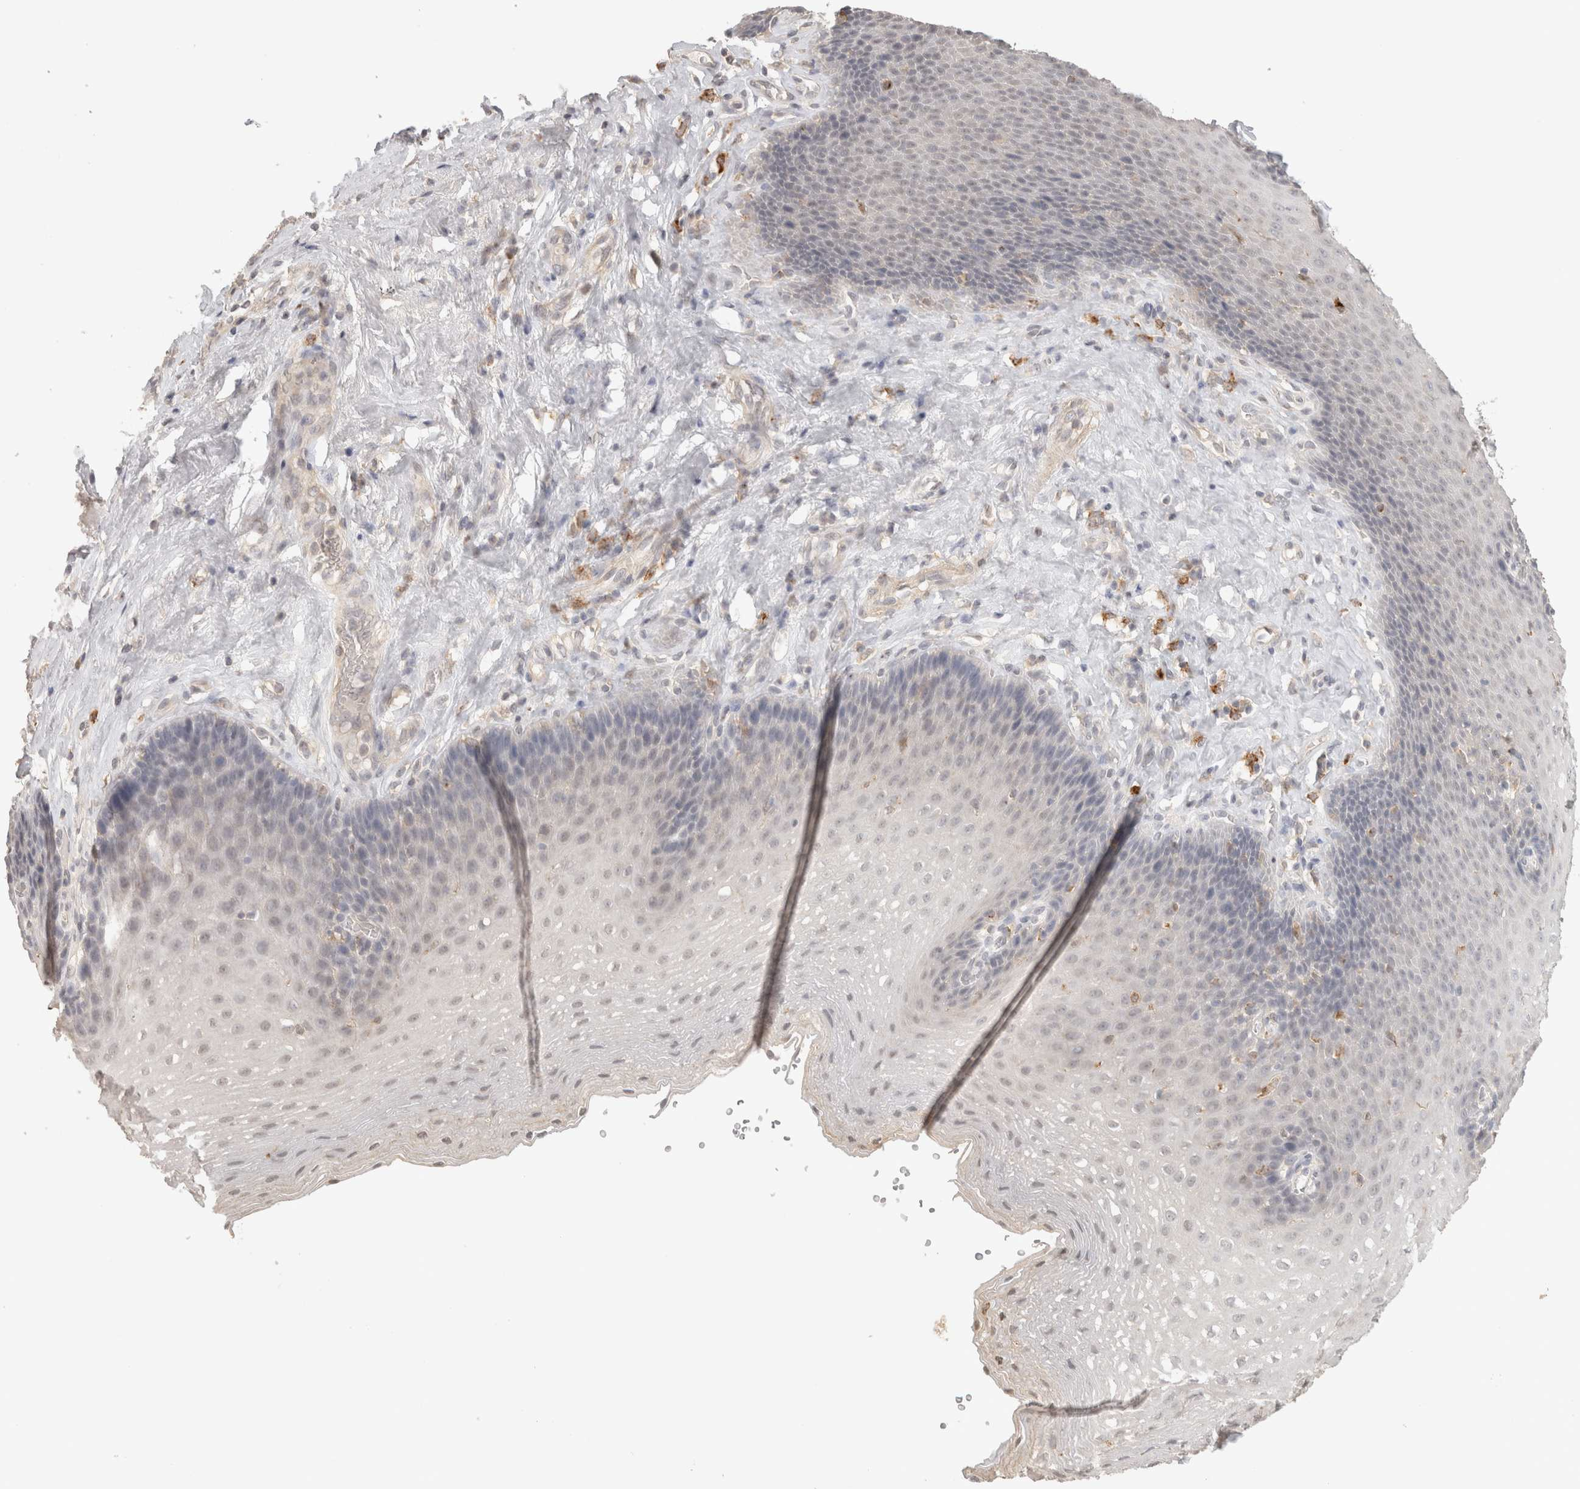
{"staining": {"intensity": "negative", "quantity": "none", "location": "none"}, "tissue": "esophagus", "cell_type": "Squamous epithelial cells", "image_type": "normal", "snomed": [{"axis": "morphology", "description": "Normal tissue, NOS"}, {"axis": "topography", "description": "Esophagus"}], "caption": "DAB immunohistochemical staining of benign esophagus shows no significant positivity in squamous epithelial cells.", "gene": "HAVCR2", "patient": {"sex": "female", "age": 66}}